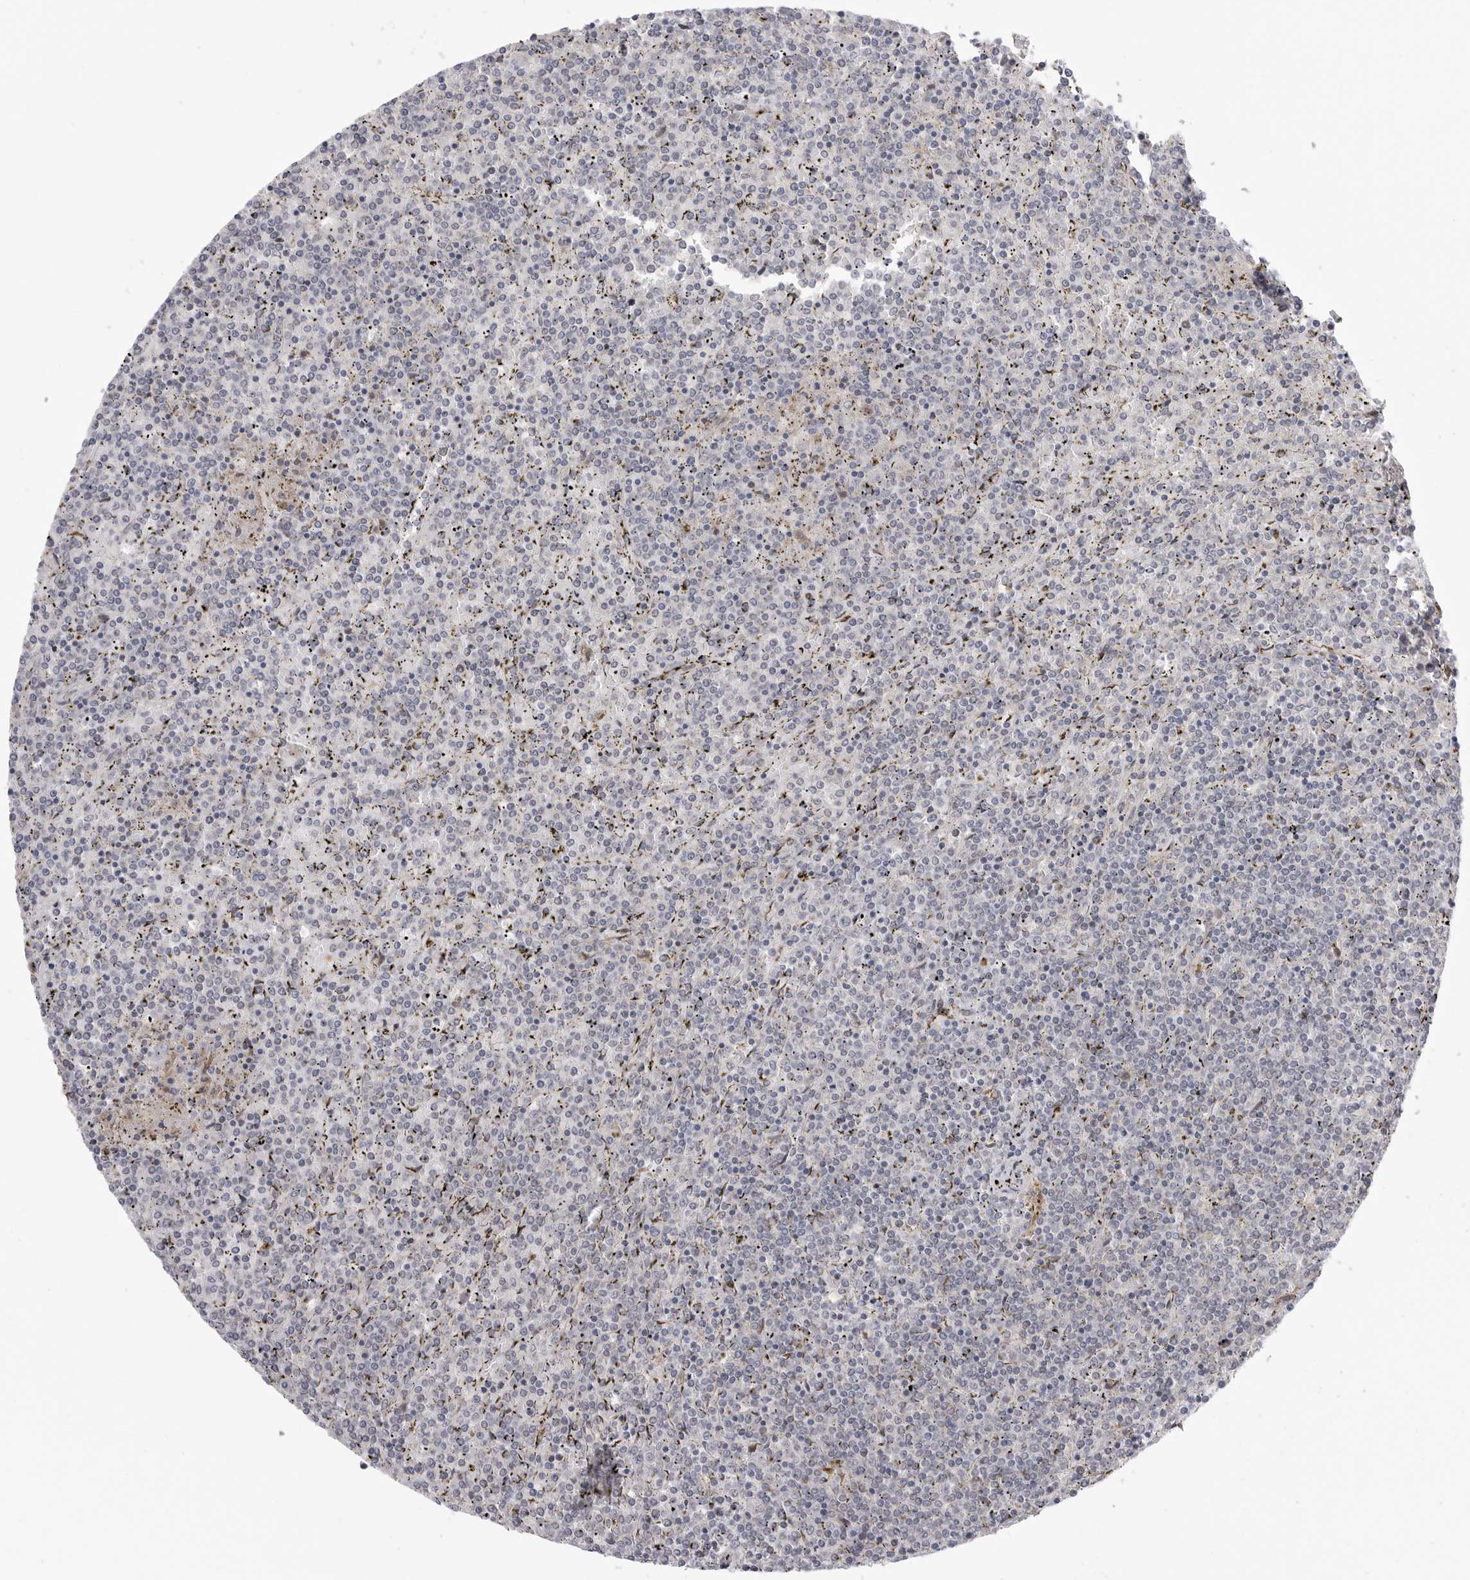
{"staining": {"intensity": "negative", "quantity": "none", "location": "none"}, "tissue": "lymphoma", "cell_type": "Tumor cells", "image_type": "cancer", "snomed": [{"axis": "morphology", "description": "Malignant lymphoma, non-Hodgkin's type, Low grade"}, {"axis": "topography", "description": "Spleen"}], "caption": "Tumor cells show no significant protein expression in lymphoma.", "gene": "GGT6", "patient": {"sex": "female", "age": 19}}